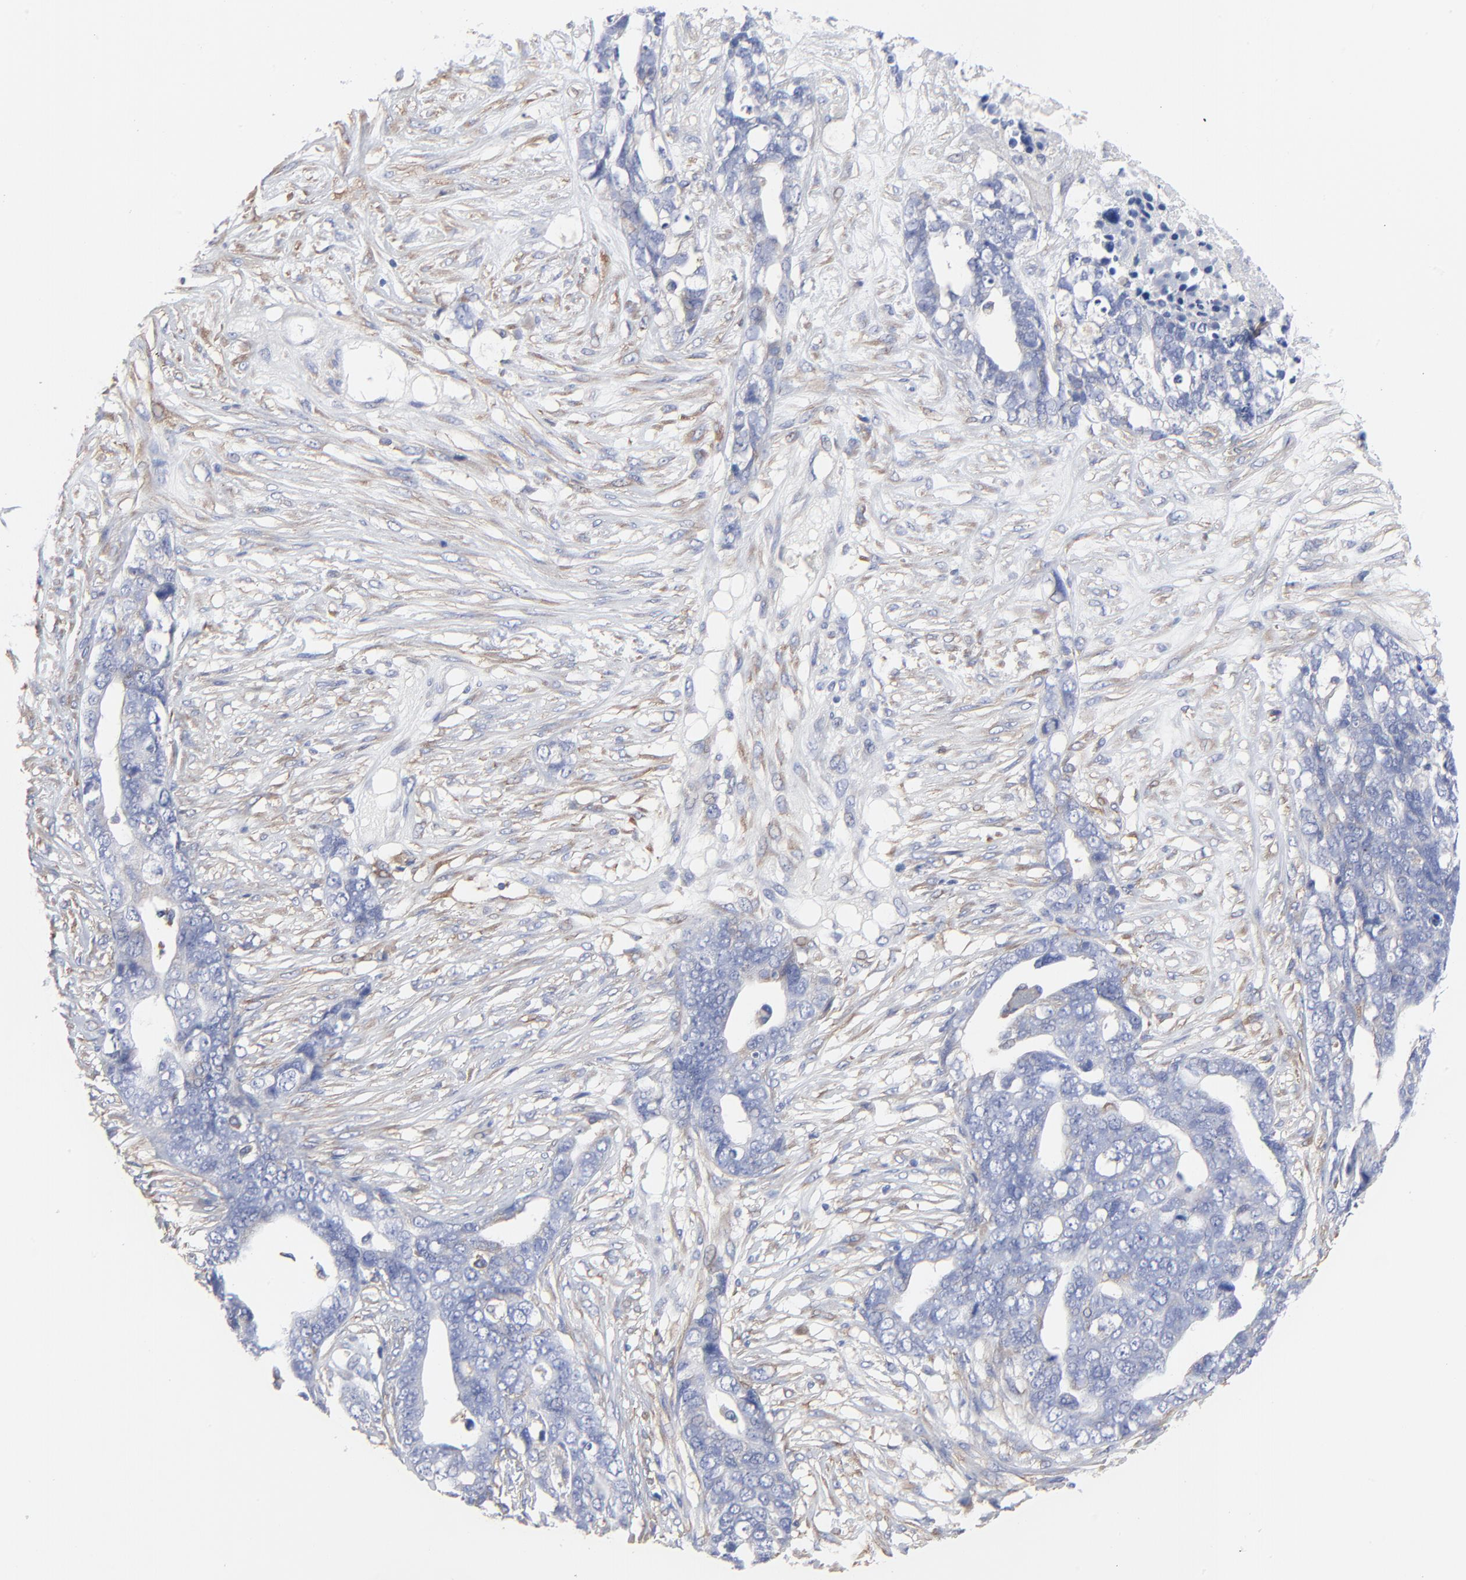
{"staining": {"intensity": "weak", "quantity": "<25%", "location": "cytoplasmic/membranous"}, "tissue": "ovarian cancer", "cell_type": "Tumor cells", "image_type": "cancer", "snomed": [{"axis": "morphology", "description": "Normal tissue, NOS"}, {"axis": "morphology", "description": "Cystadenocarcinoma, serous, NOS"}, {"axis": "topography", "description": "Fallopian tube"}, {"axis": "topography", "description": "Ovary"}], "caption": "Human ovarian cancer (serous cystadenocarcinoma) stained for a protein using immunohistochemistry (IHC) demonstrates no positivity in tumor cells.", "gene": "STAT2", "patient": {"sex": "female", "age": 56}}